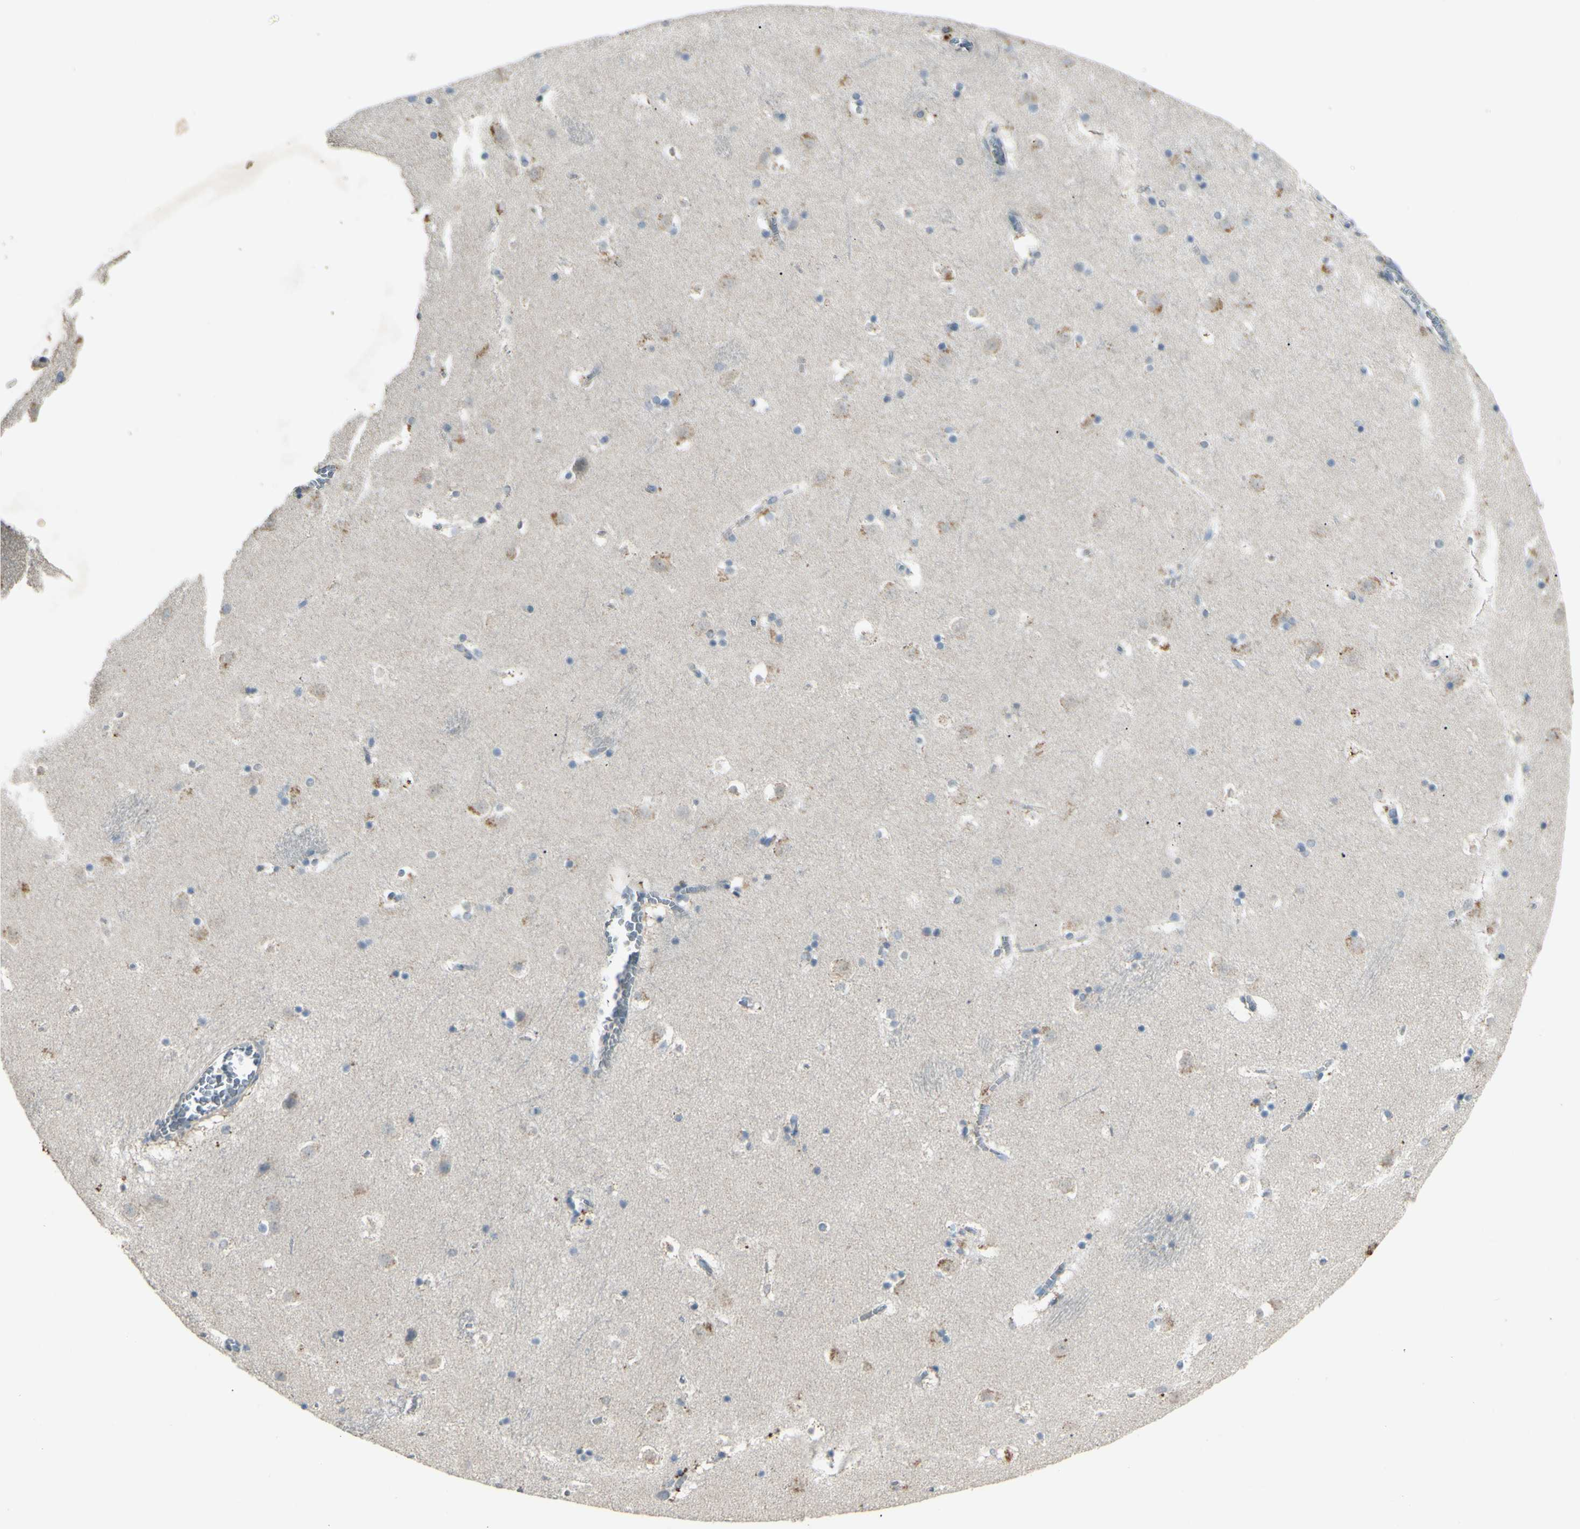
{"staining": {"intensity": "negative", "quantity": "none", "location": "none"}, "tissue": "caudate", "cell_type": "Glial cells", "image_type": "normal", "snomed": [{"axis": "morphology", "description": "Normal tissue, NOS"}, {"axis": "topography", "description": "Lateral ventricle wall"}], "caption": "IHC micrograph of normal caudate stained for a protein (brown), which exhibits no positivity in glial cells.", "gene": "TIMM21", "patient": {"sex": "male", "age": 45}}